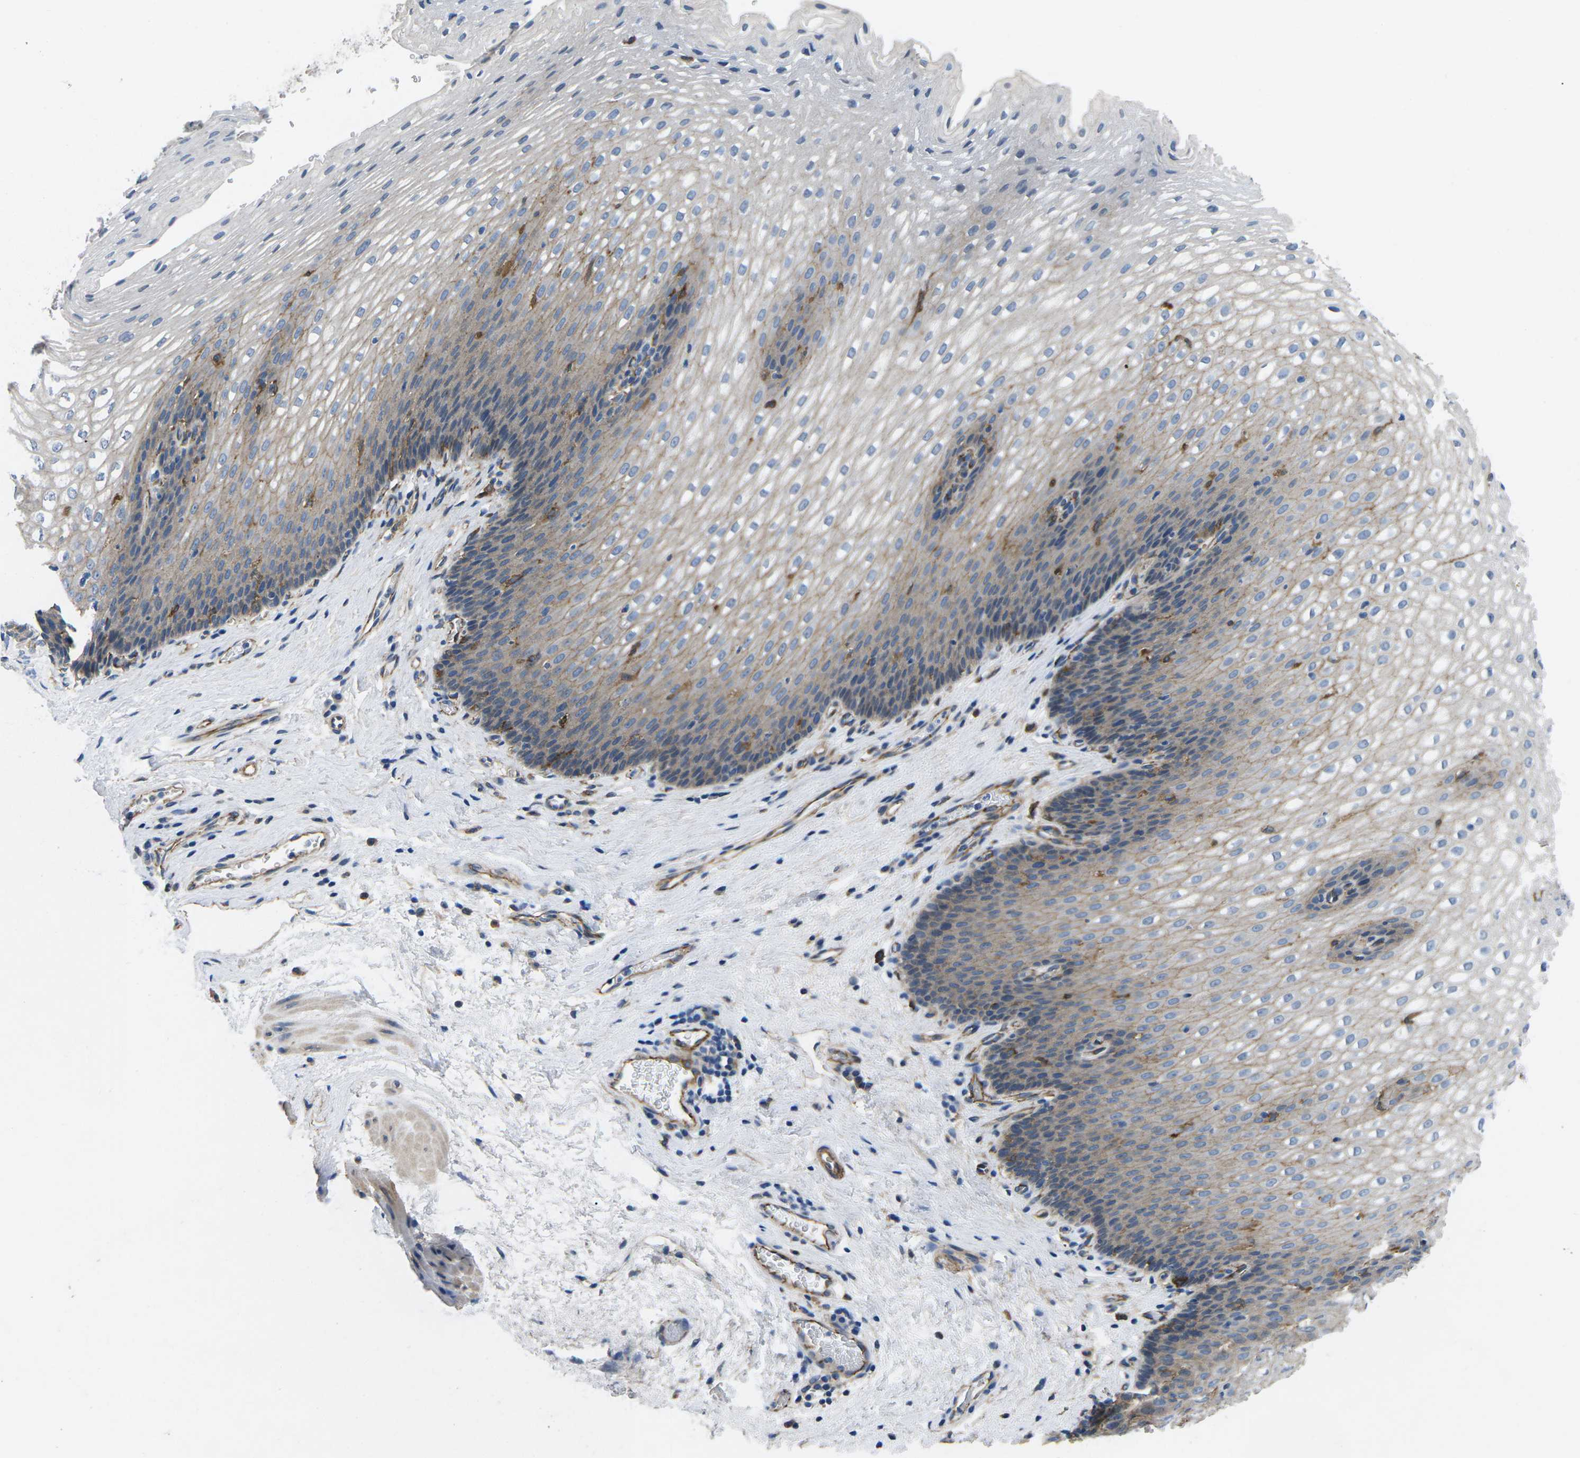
{"staining": {"intensity": "weak", "quantity": "25%-75%", "location": "cytoplasmic/membranous"}, "tissue": "esophagus", "cell_type": "Squamous epithelial cells", "image_type": "normal", "snomed": [{"axis": "morphology", "description": "Normal tissue, NOS"}, {"axis": "topography", "description": "Esophagus"}], "caption": "An immunohistochemistry micrograph of normal tissue is shown. Protein staining in brown highlights weak cytoplasmic/membranous positivity in esophagus within squamous epithelial cells. (DAB IHC with brightfield microscopy, high magnification).", "gene": "CTNND1", "patient": {"sex": "male", "age": 48}}